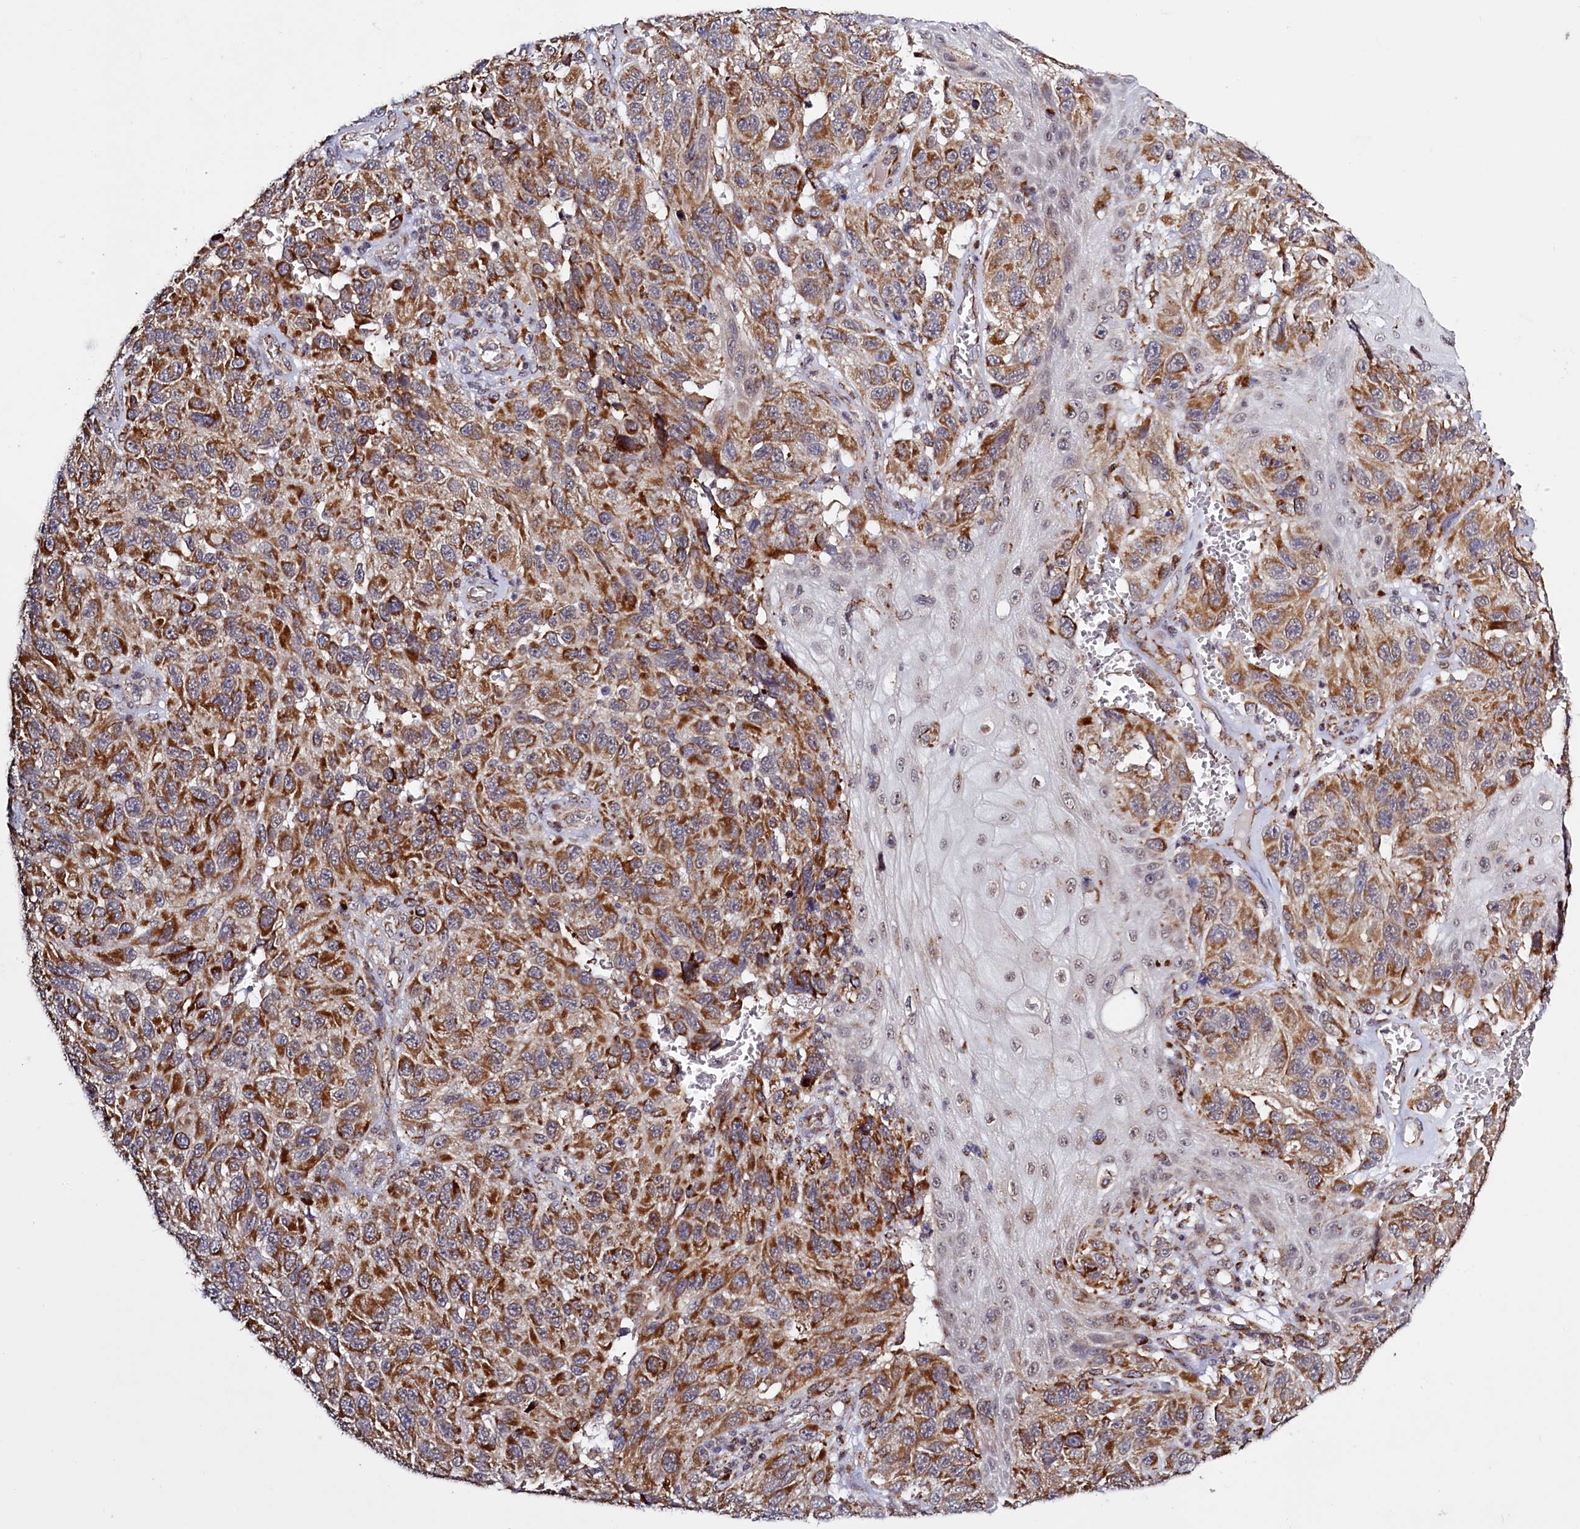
{"staining": {"intensity": "strong", "quantity": ">75%", "location": "cytoplasmic/membranous"}, "tissue": "melanoma", "cell_type": "Tumor cells", "image_type": "cancer", "snomed": [{"axis": "morphology", "description": "Normal tissue, NOS"}, {"axis": "morphology", "description": "Malignant melanoma, NOS"}, {"axis": "topography", "description": "Skin"}], "caption": "Immunohistochemical staining of malignant melanoma displays strong cytoplasmic/membranous protein expression in about >75% of tumor cells.", "gene": "DYNC2H1", "patient": {"sex": "female", "age": 96}}